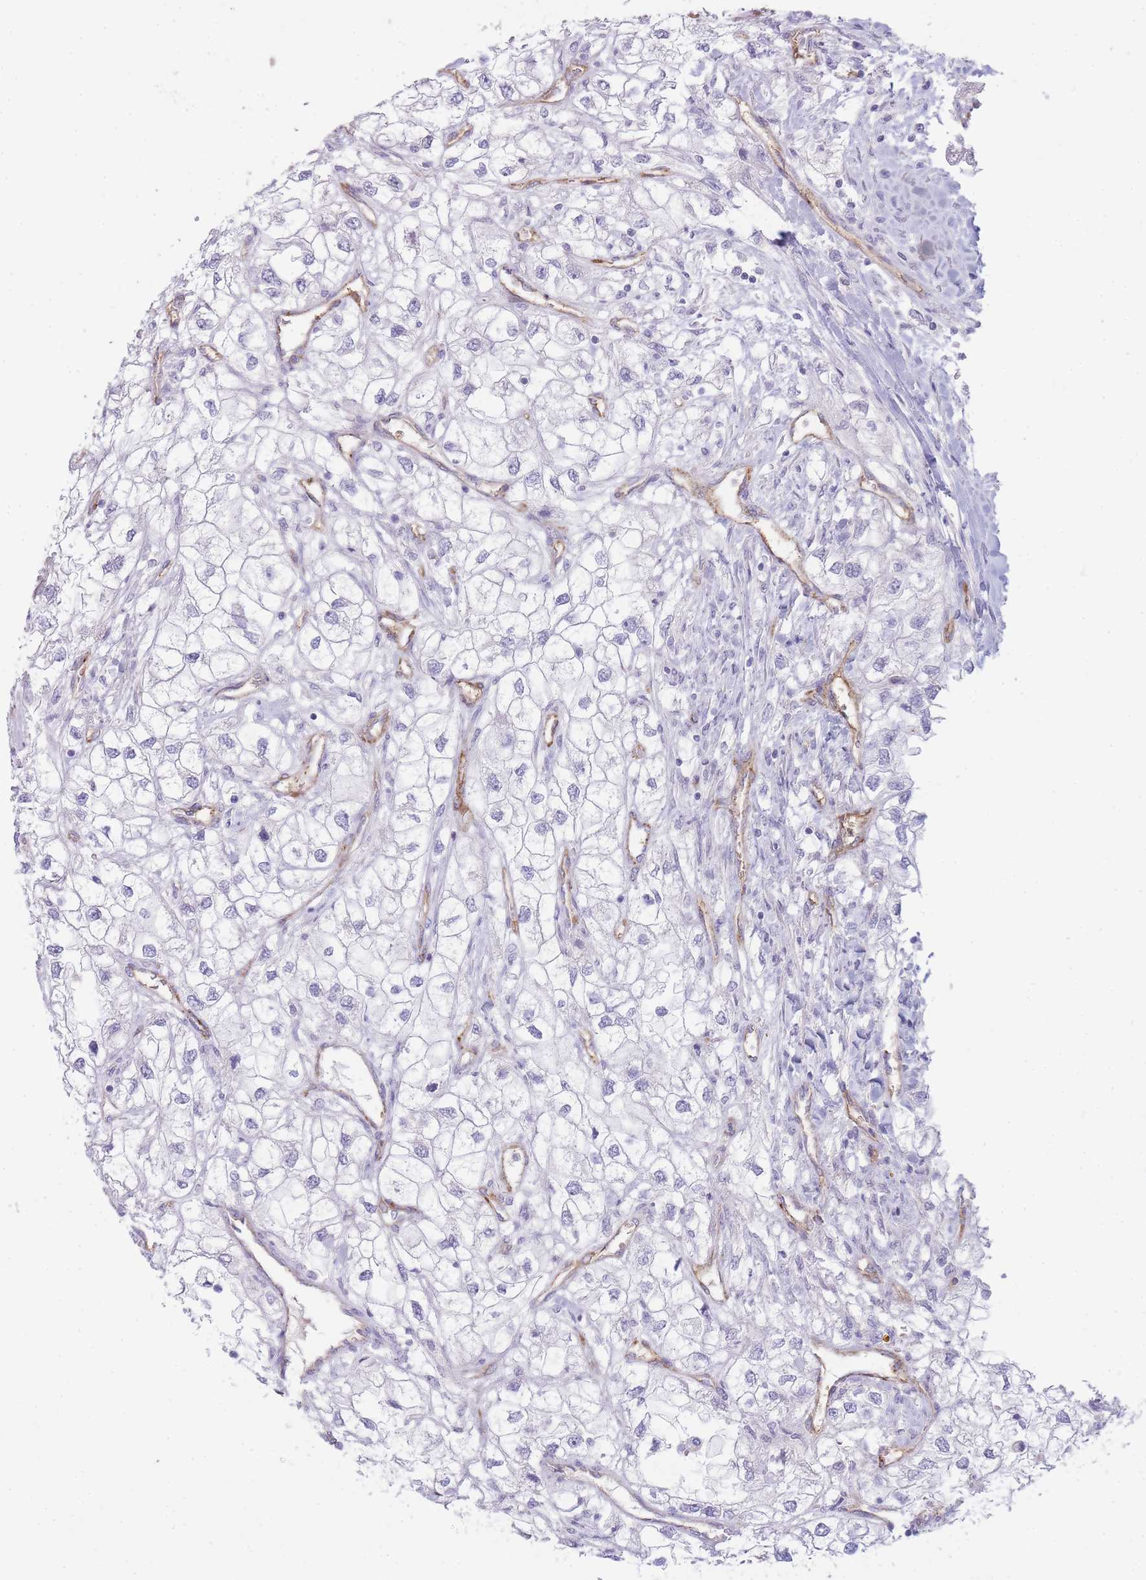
{"staining": {"intensity": "negative", "quantity": "none", "location": "none"}, "tissue": "renal cancer", "cell_type": "Tumor cells", "image_type": "cancer", "snomed": [{"axis": "morphology", "description": "Adenocarcinoma, NOS"}, {"axis": "topography", "description": "Kidney"}], "caption": "Immunohistochemistry of adenocarcinoma (renal) exhibits no positivity in tumor cells.", "gene": "UTP14A", "patient": {"sex": "male", "age": 59}}